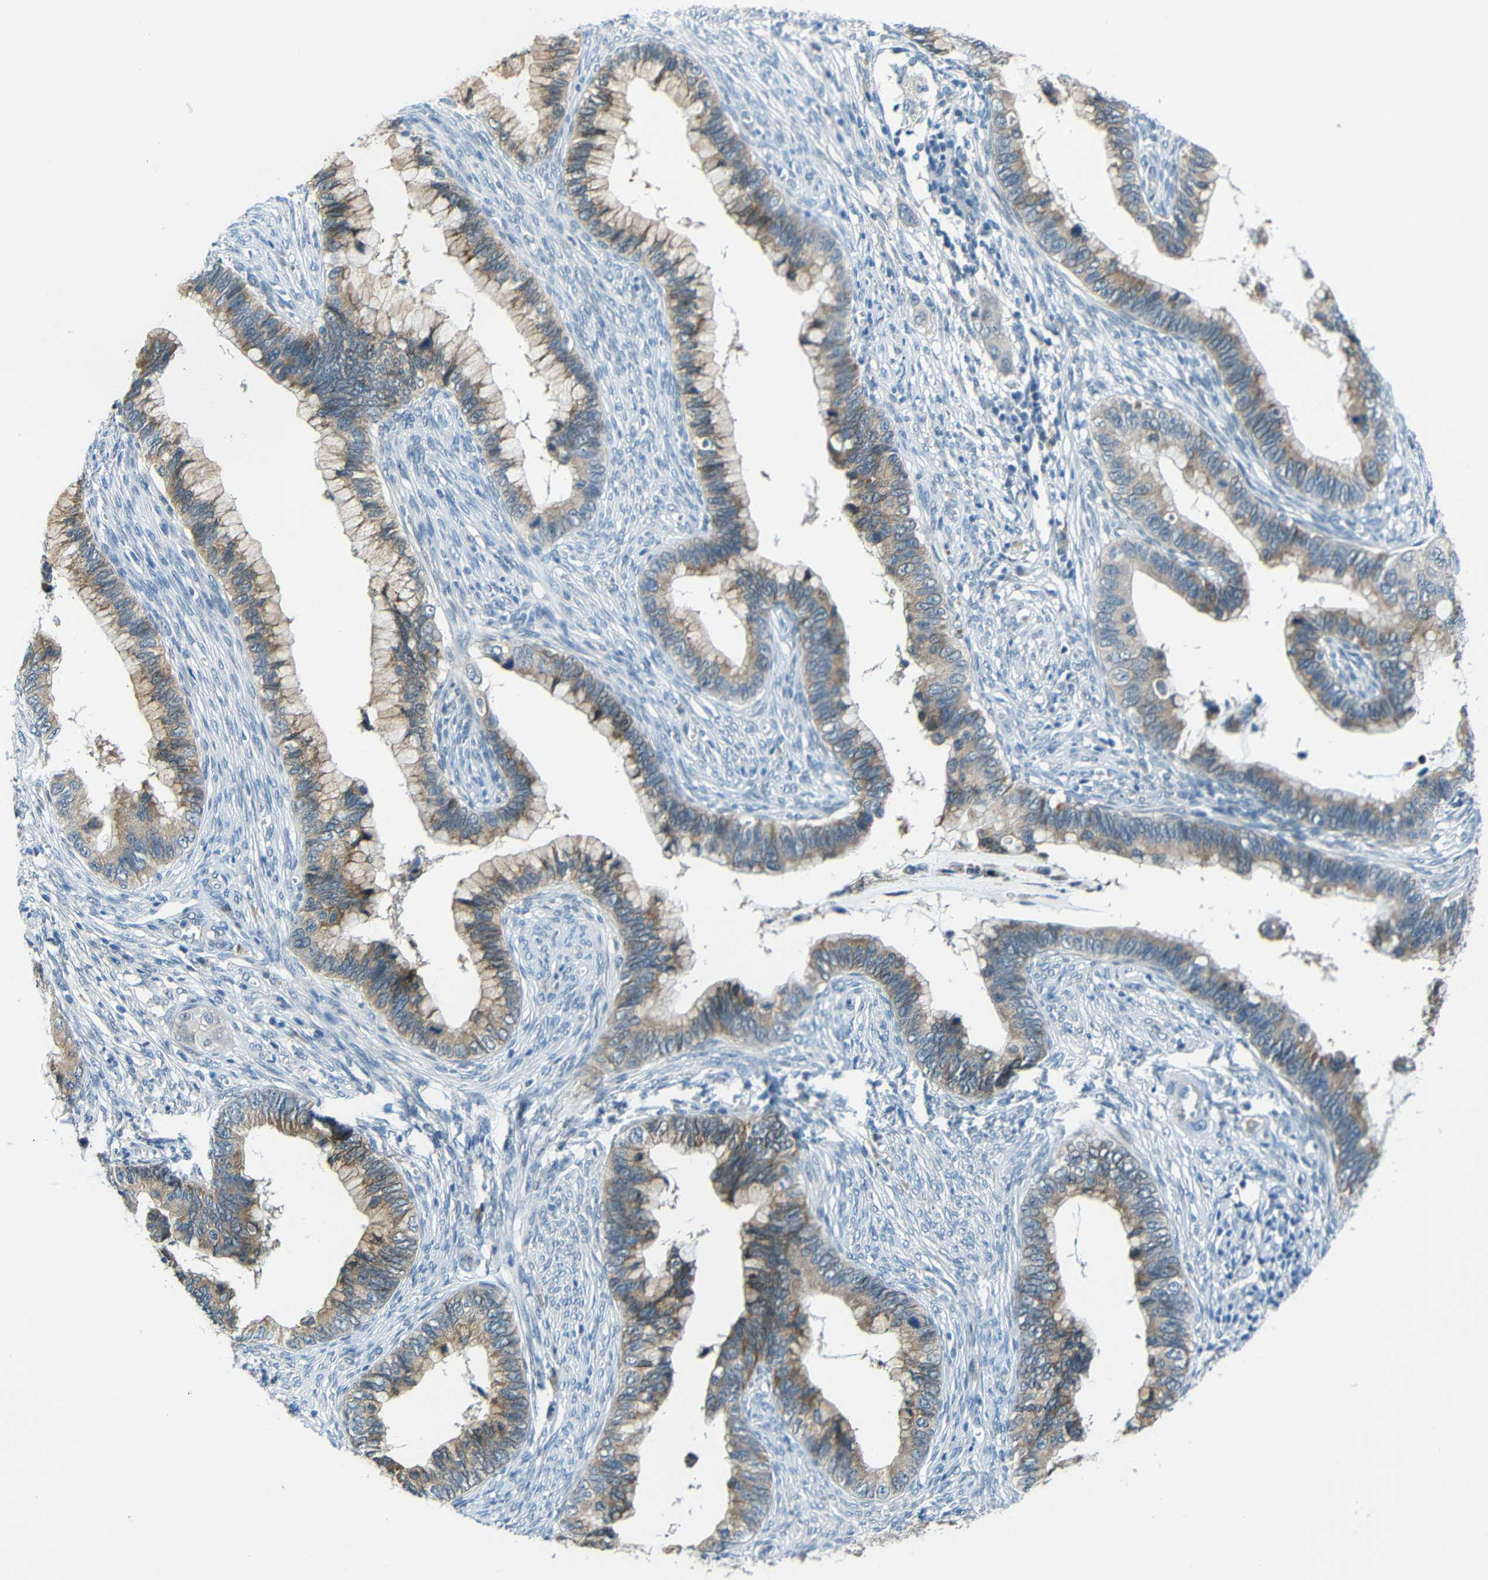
{"staining": {"intensity": "moderate", "quantity": ">75%", "location": "cytoplasmic/membranous"}, "tissue": "cervical cancer", "cell_type": "Tumor cells", "image_type": "cancer", "snomed": [{"axis": "morphology", "description": "Adenocarcinoma, NOS"}, {"axis": "topography", "description": "Cervix"}], "caption": "The immunohistochemical stain highlights moderate cytoplasmic/membranous staining in tumor cells of cervical cancer tissue.", "gene": "ANKRD22", "patient": {"sex": "female", "age": 44}}